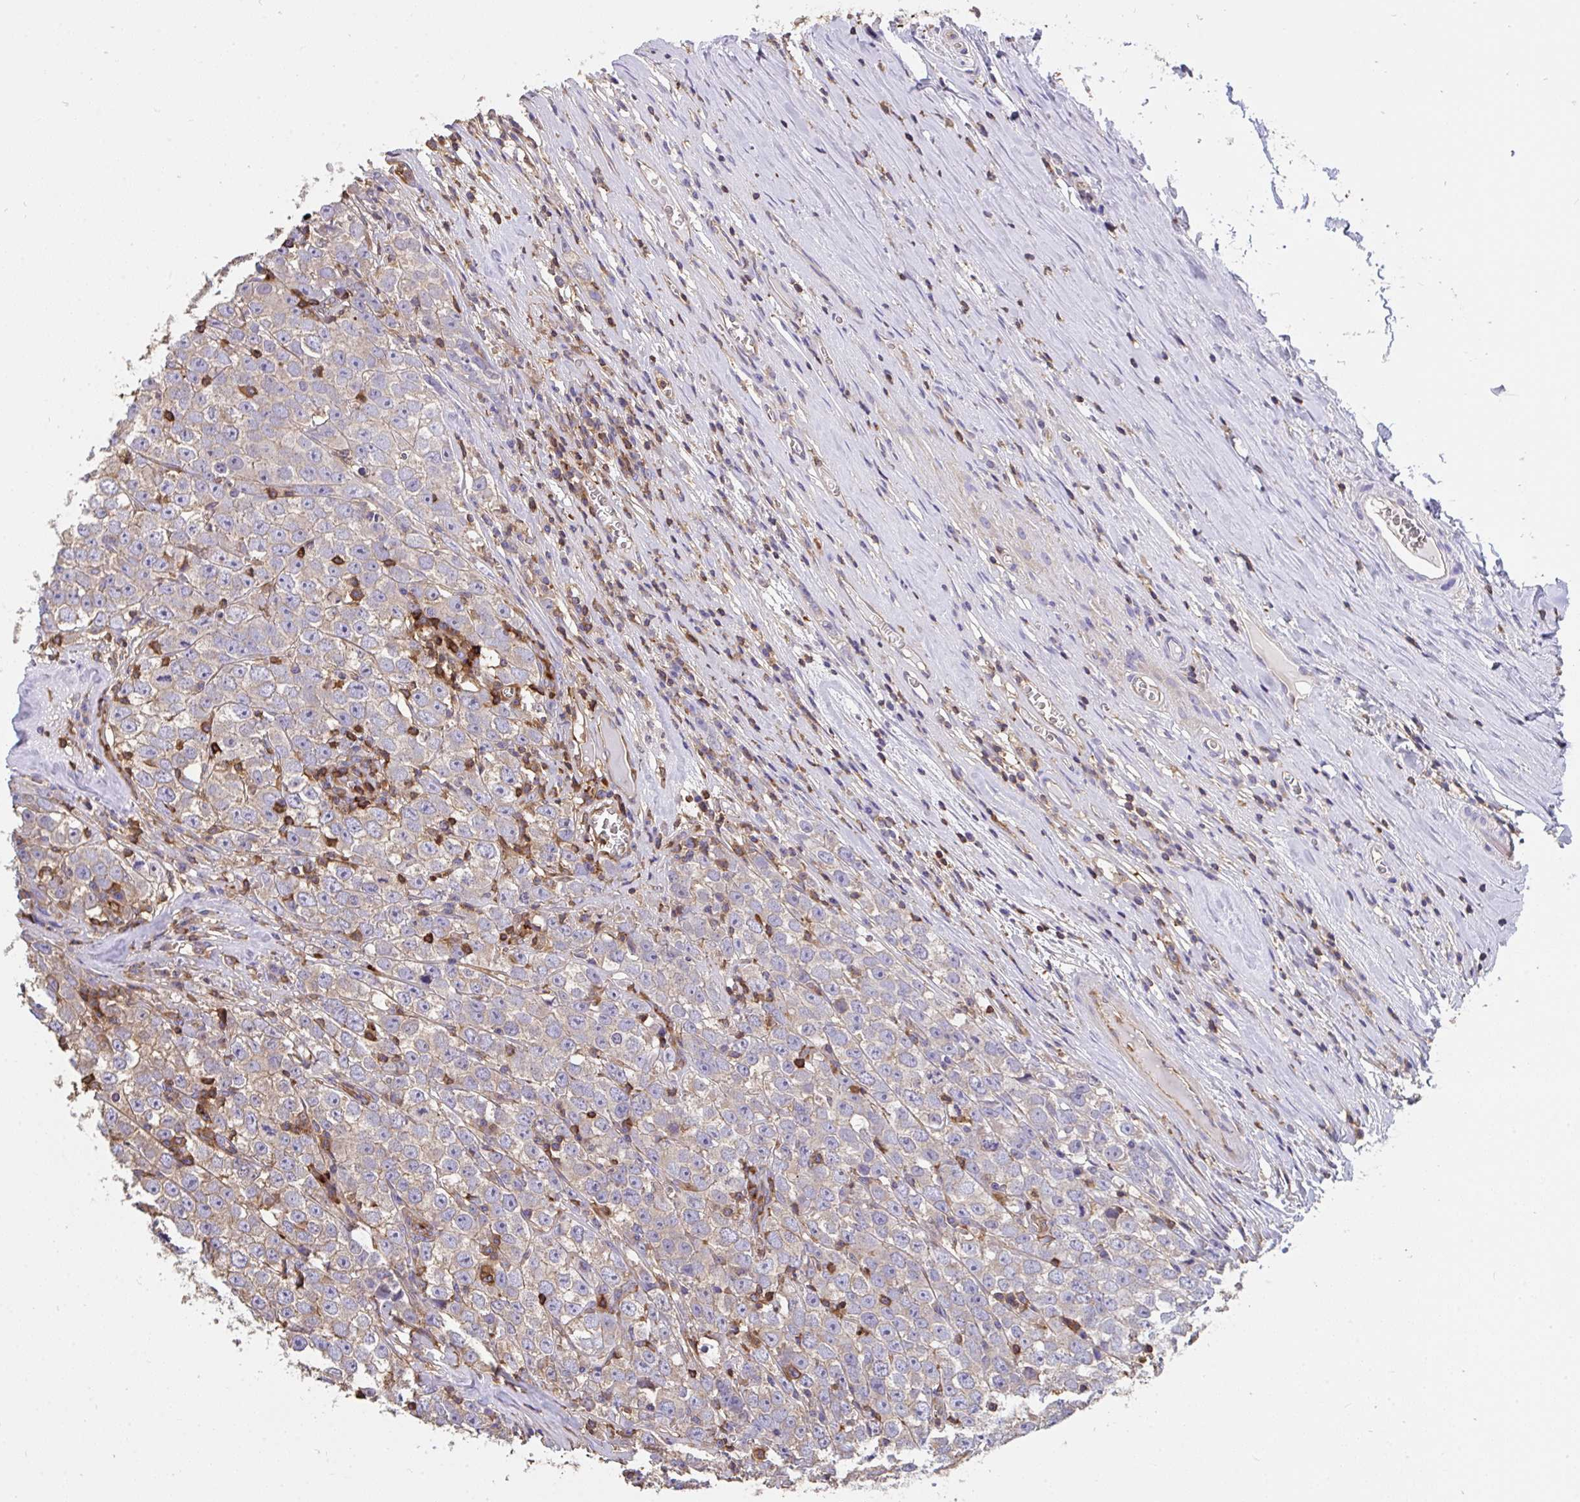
{"staining": {"intensity": "negative", "quantity": "none", "location": "none"}, "tissue": "testis cancer", "cell_type": "Tumor cells", "image_type": "cancer", "snomed": [{"axis": "morphology", "description": "Seminoma, NOS"}, {"axis": "morphology", "description": "Carcinoma, Embryonal, NOS"}, {"axis": "topography", "description": "Testis"}], "caption": "High magnification brightfield microscopy of testis embryonal carcinoma stained with DAB (3,3'-diaminobenzidine) (brown) and counterstained with hematoxylin (blue): tumor cells show no significant positivity. (Stains: DAB immunohistochemistry (IHC) with hematoxylin counter stain, Microscopy: brightfield microscopy at high magnification).", "gene": "CFL1", "patient": {"sex": "male", "age": 52}}